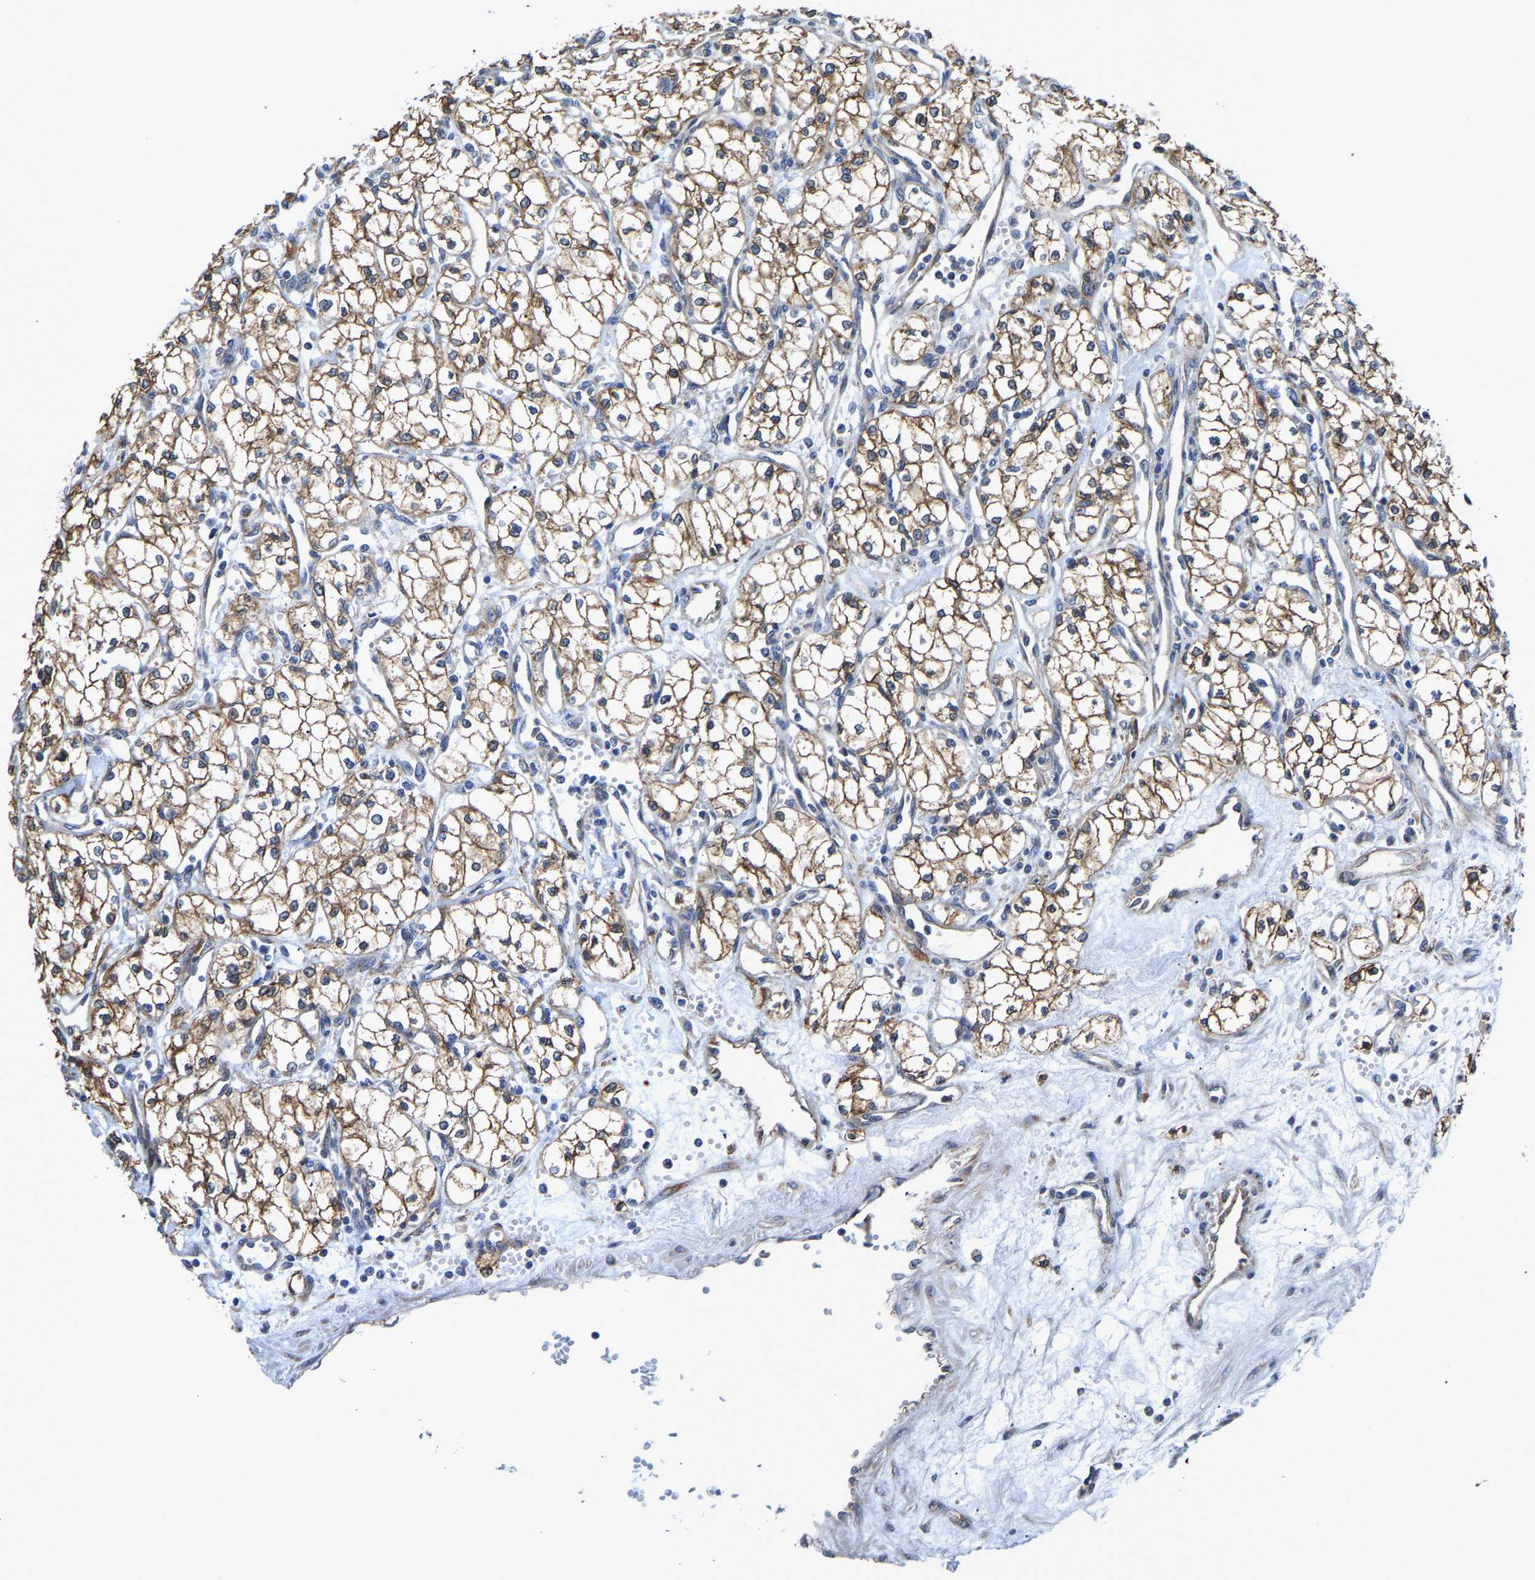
{"staining": {"intensity": "moderate", "quantity": ">75%", "location": "cytoplasmic/membranous"}, "tissue": "renal cancer", "cell_type": "Tumor cells", "image_type": "cancer", "snomed": [{"axis": "morphology", "description": "Adenocarcinoma, NOS"}, {"axis": "topography", "description": "Kidney"}], "caption": "Adenocarcinoma (renal) tissue reveals moderate cytoplasmic/membranous positivity in approximately >75% of tumor cells (DAB (3,3'-diaminobenzidine) IHC with brightfield microscopy, high magnification).", "gene": "ARL6IP5", "patient": {"sex": "male", "age": 59}}